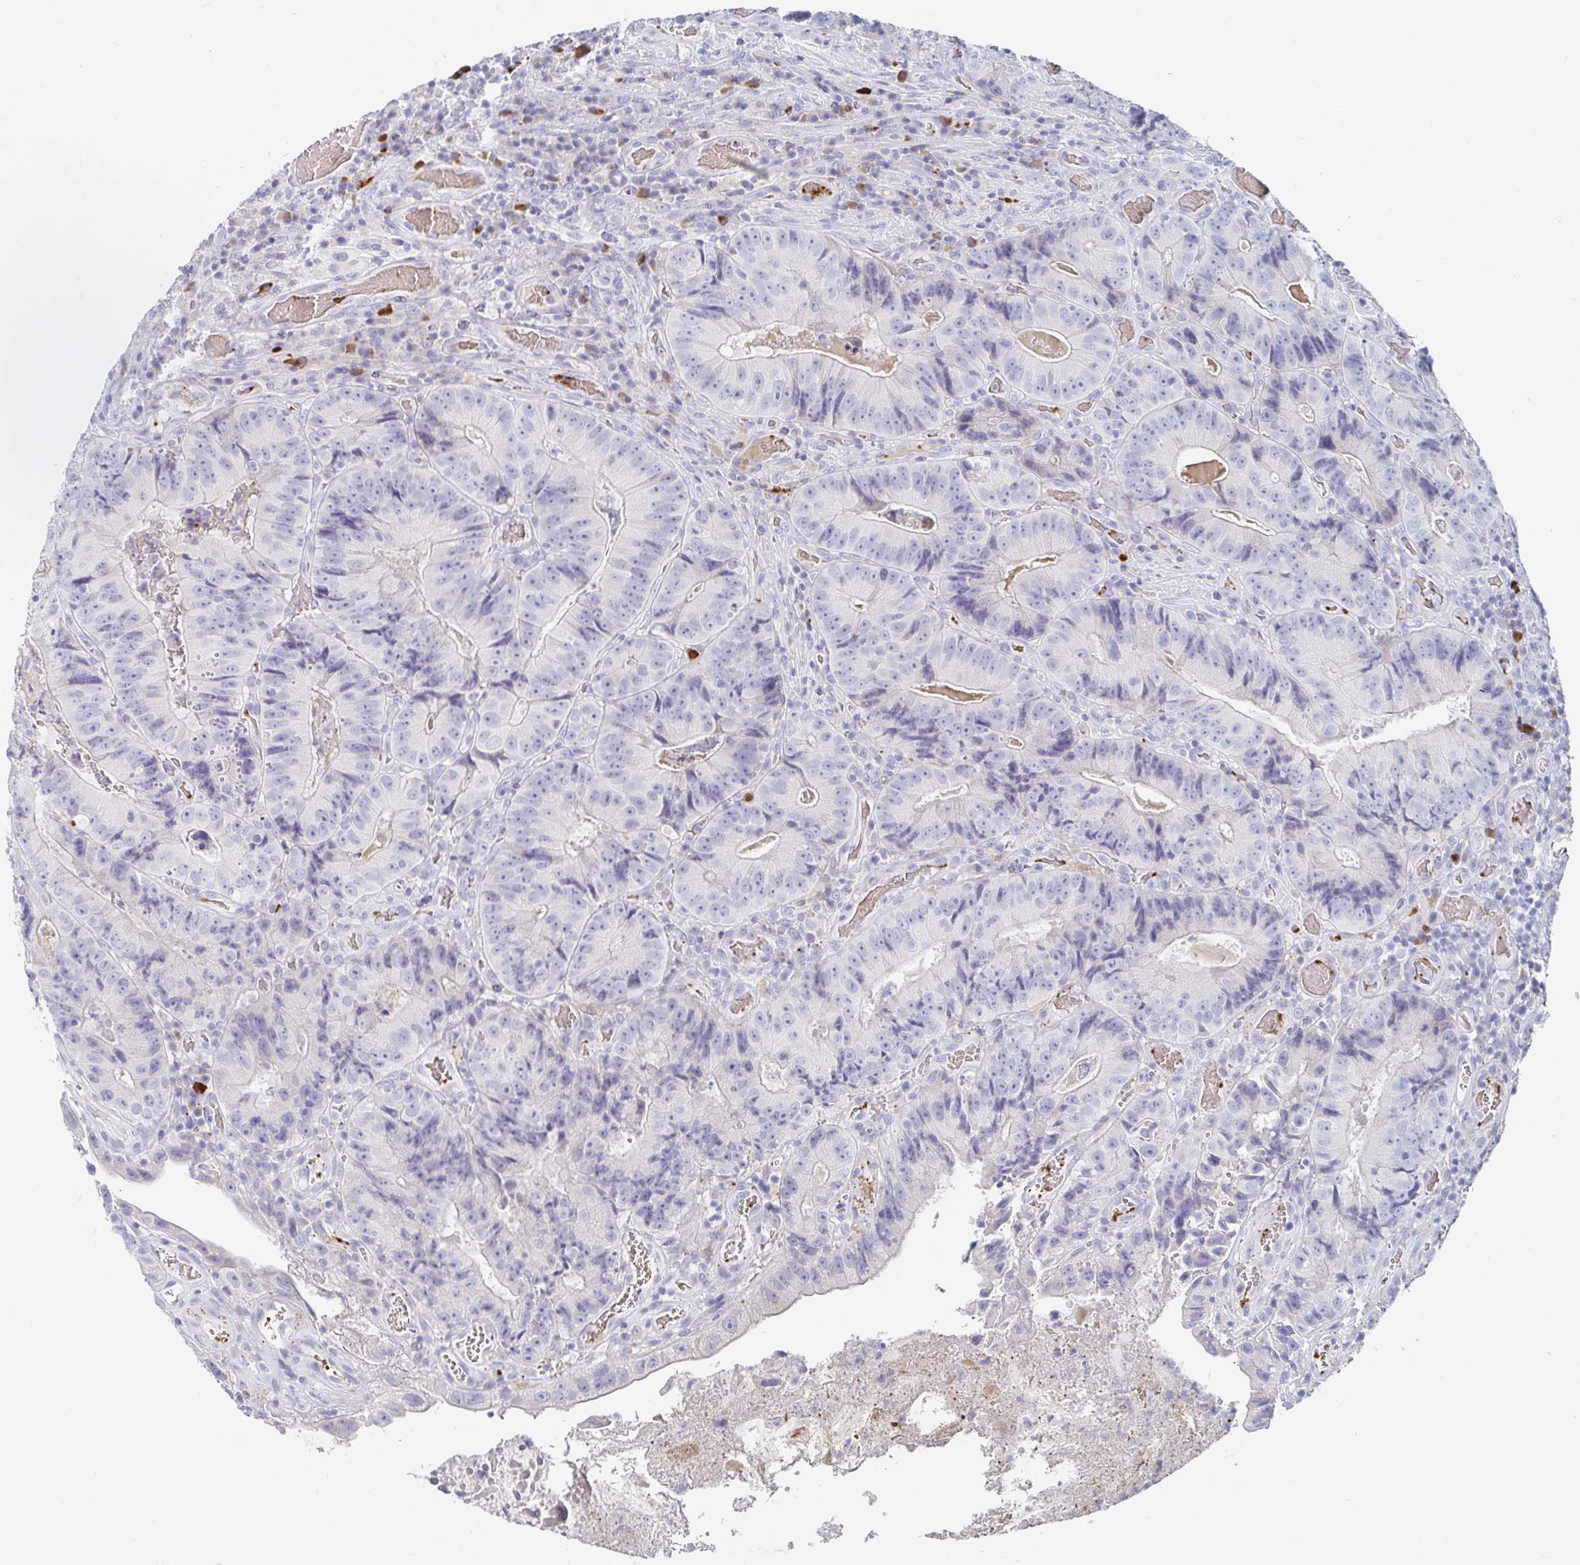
{"staining": {"intensity": "negative", "quantity": "none", "location": "none"}, "tissue": "colorectal cancer", "cell_type": "Tumor cells", "image_type": "cancer", "snomed": [{"axis": "morphology", "description": "Adenocarcinoma, NOS"}, {"axis": "topography", "description": "Colon"}], "caption": "Histopathology image shows no protein expression in tumor cells of colorectal cancer (adenocarcinoma) tissue.", "gene": "OR2A4", "patient": {"sex": "female", "age": 86}}